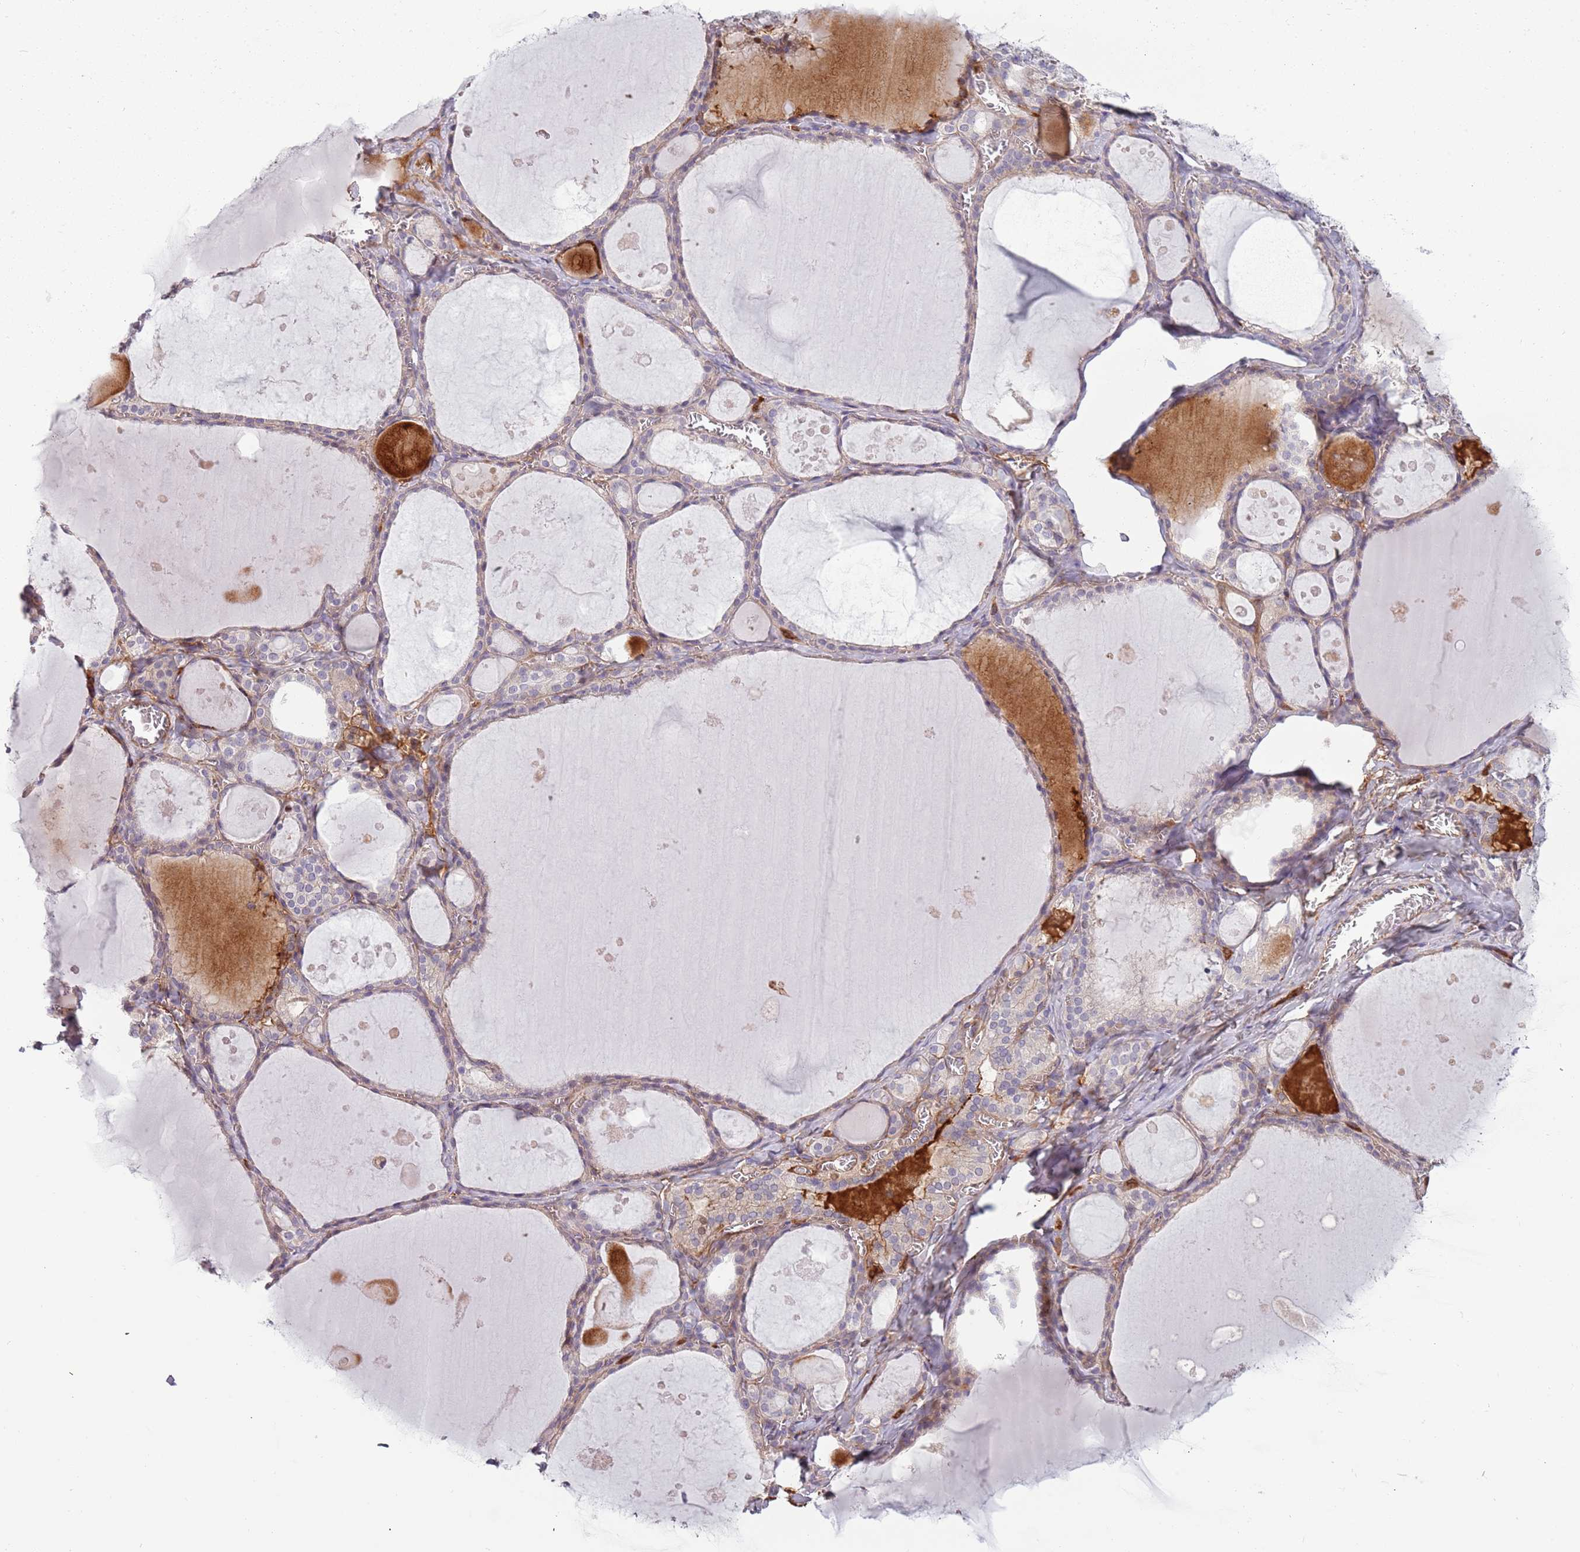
{"staining": {"intensity": "weak", "quantity": "25%-75%", "location": "cytoplasmic/membranous"}, "tissue": "thyroid gland", "cell_type": "Glandular cells", "image_type": "normal", "snomed": [{"axis": "morphology", "description": "Normal tissue, NOS"}, {"axis": "topography", "description": "Thyroid gland"}], "caption": "The immunohistochemical stain shows weak cytoplasmic/membranous positivity in glandular cells of normal thyroid gland.", "gene": "NADK", "patient": {"sex": "male", "age": 56}}